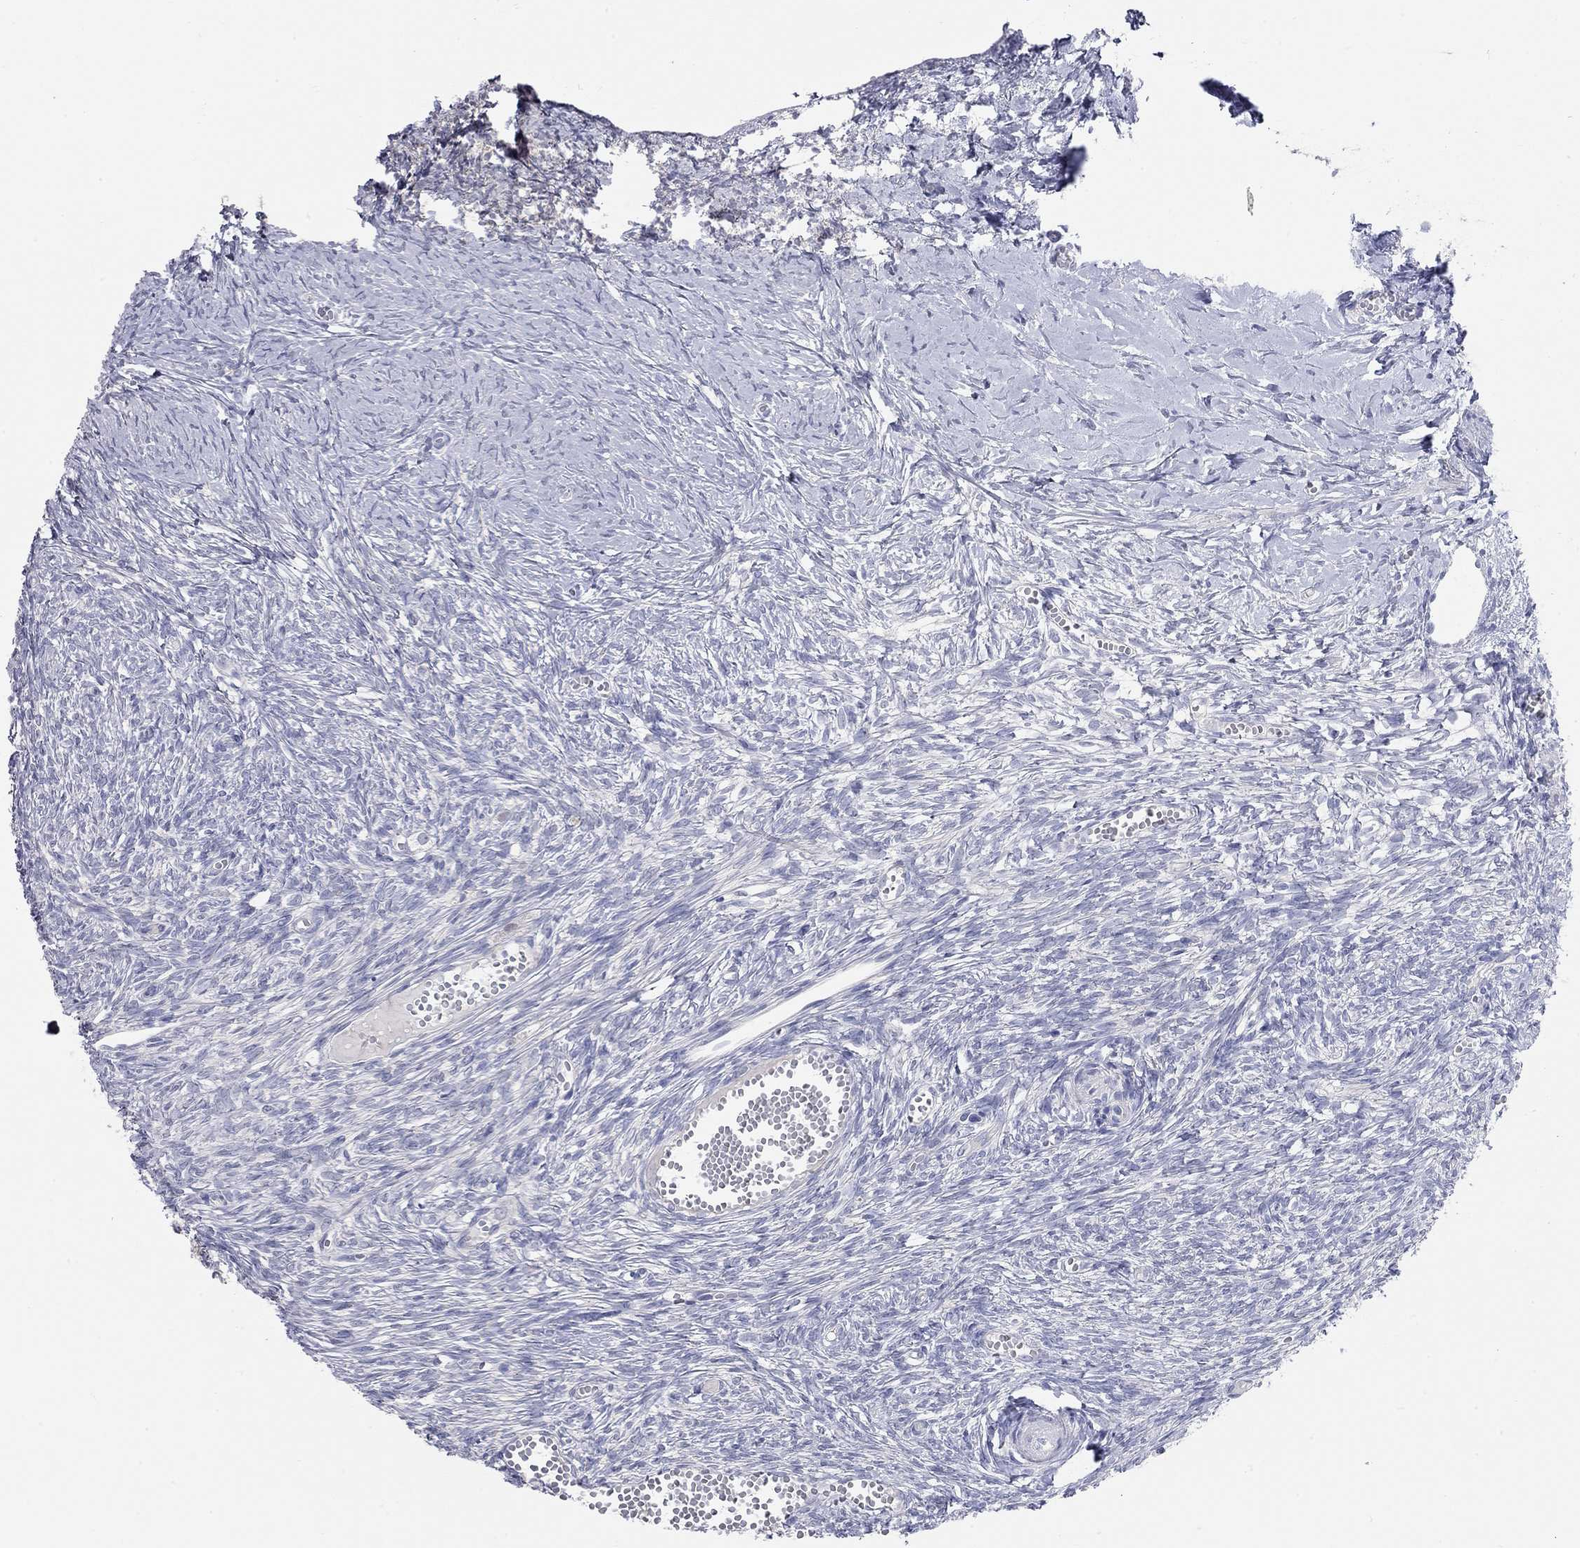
{"staining": {"intensity": "negative", "quantity": "none", "location": "none"}, "tissue": "ovary", "cell_type": "Ovarian stroma cells", "image_type": "normal", "snomed": [{"axis": "morphology", "description": "Normal tissue, NOS"}, {"axis": "topography", "description": "Ovary"}], "caption": "This is an immunohistochemistry (IHC) image of normal ovary. There is no expression in ovarian stroma cells.", "gene": "WASF3", "patient": {"sex": "female", "age": 43}}